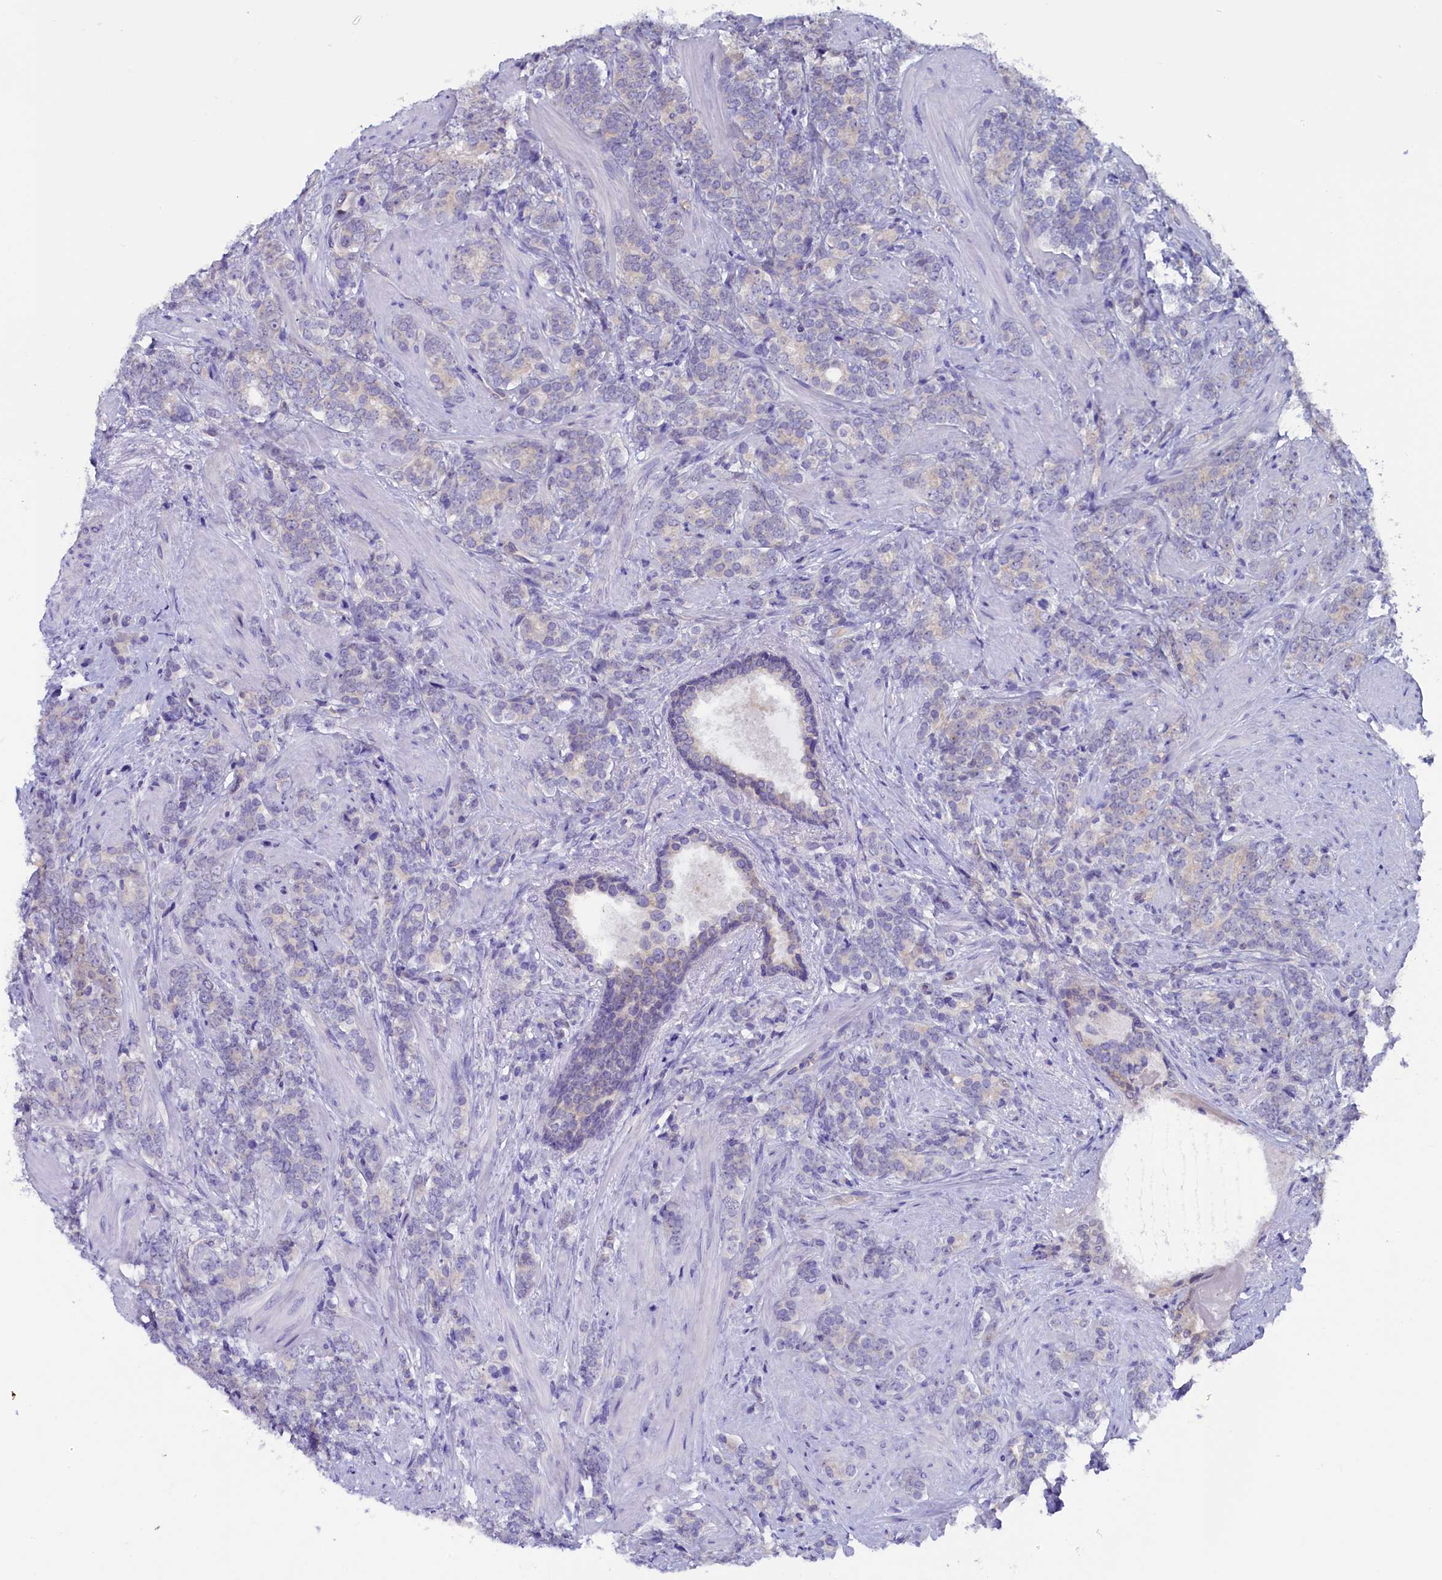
{"staining": {"intensity": "negative", "quantity": "none", "location": "none"}, "tissue": "prostate cancer", "cell_type": "Tumor cells", "image_type": "cancer", "snomed": [{"axis": "morphology", "description": "Adenocarcinoma, High grade"}, {"axis": "topography", "description": "Prostate"}], "caption": "The immunohistochemistry micrograph has no significant positivity in tumor cells of adenocarcinoma (high-grade) (prostate) tissue. The staining was performed using DAB to visualize the protein expression in brown, while the nuclei were stained in blue with hematoxylin (Magnification: 20x).", "gene": "CIAPIN1", "patient": {"sex": "male", "age": 64}}